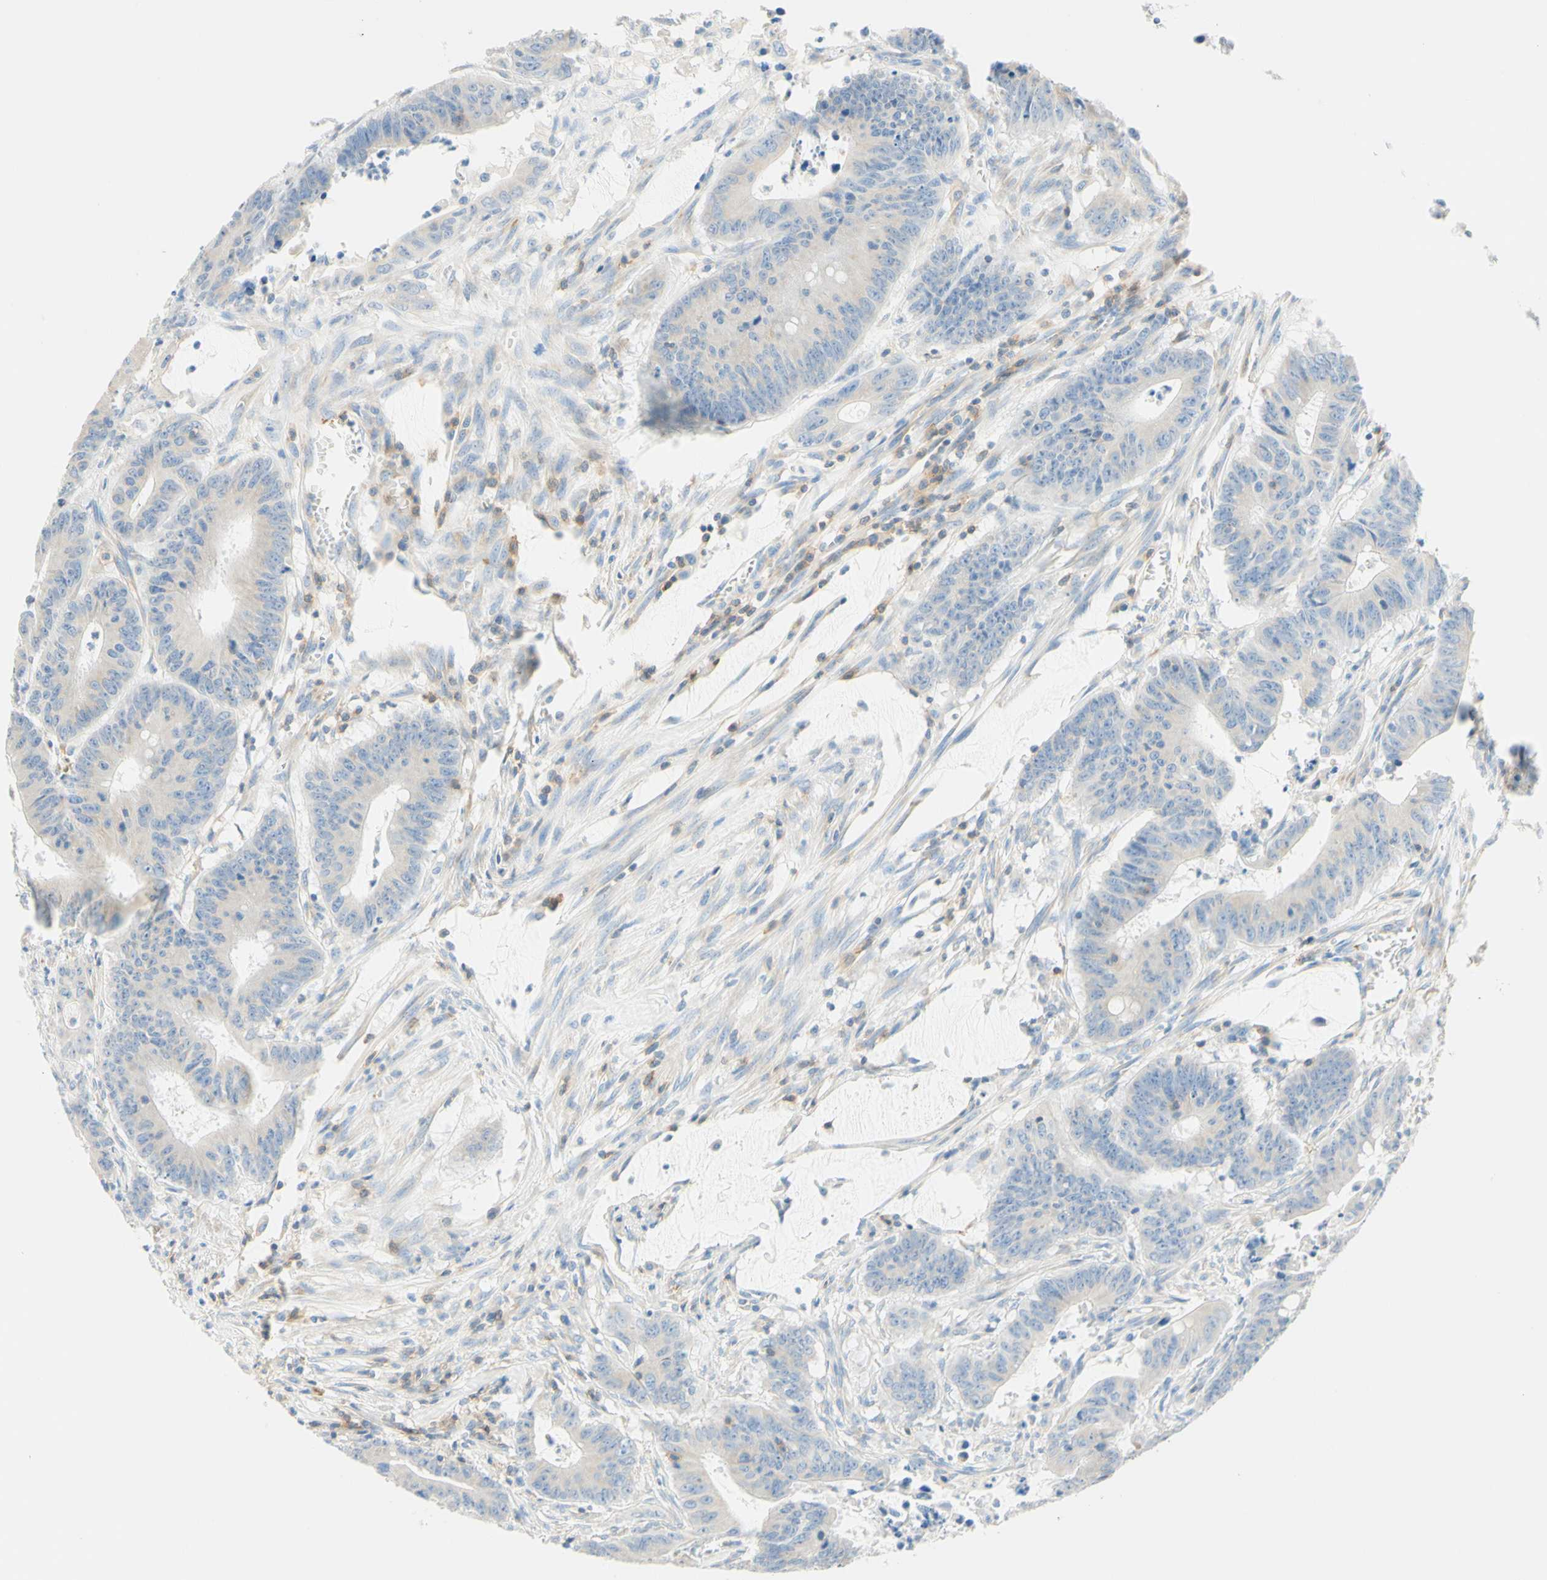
{"staining": {"intensity": "negative", "quantity": "none", "location": "none"}, "tissue": "colorectal cancer", "cell_type": "Tumor cells", "image_type": "cancer", "snomed": [{"axis": "morphology", "description": "Adenocarcinoma, NOS"}, {"axis": "topography", "description": "Colon"}], "caption": "Immunohistochemistry (IHC) of human colorectal cancer (adenocarcinoma) displays no positivity in tumor cells.", "gene": "LAT", "patient": {"sex": "male", "age": 45}}